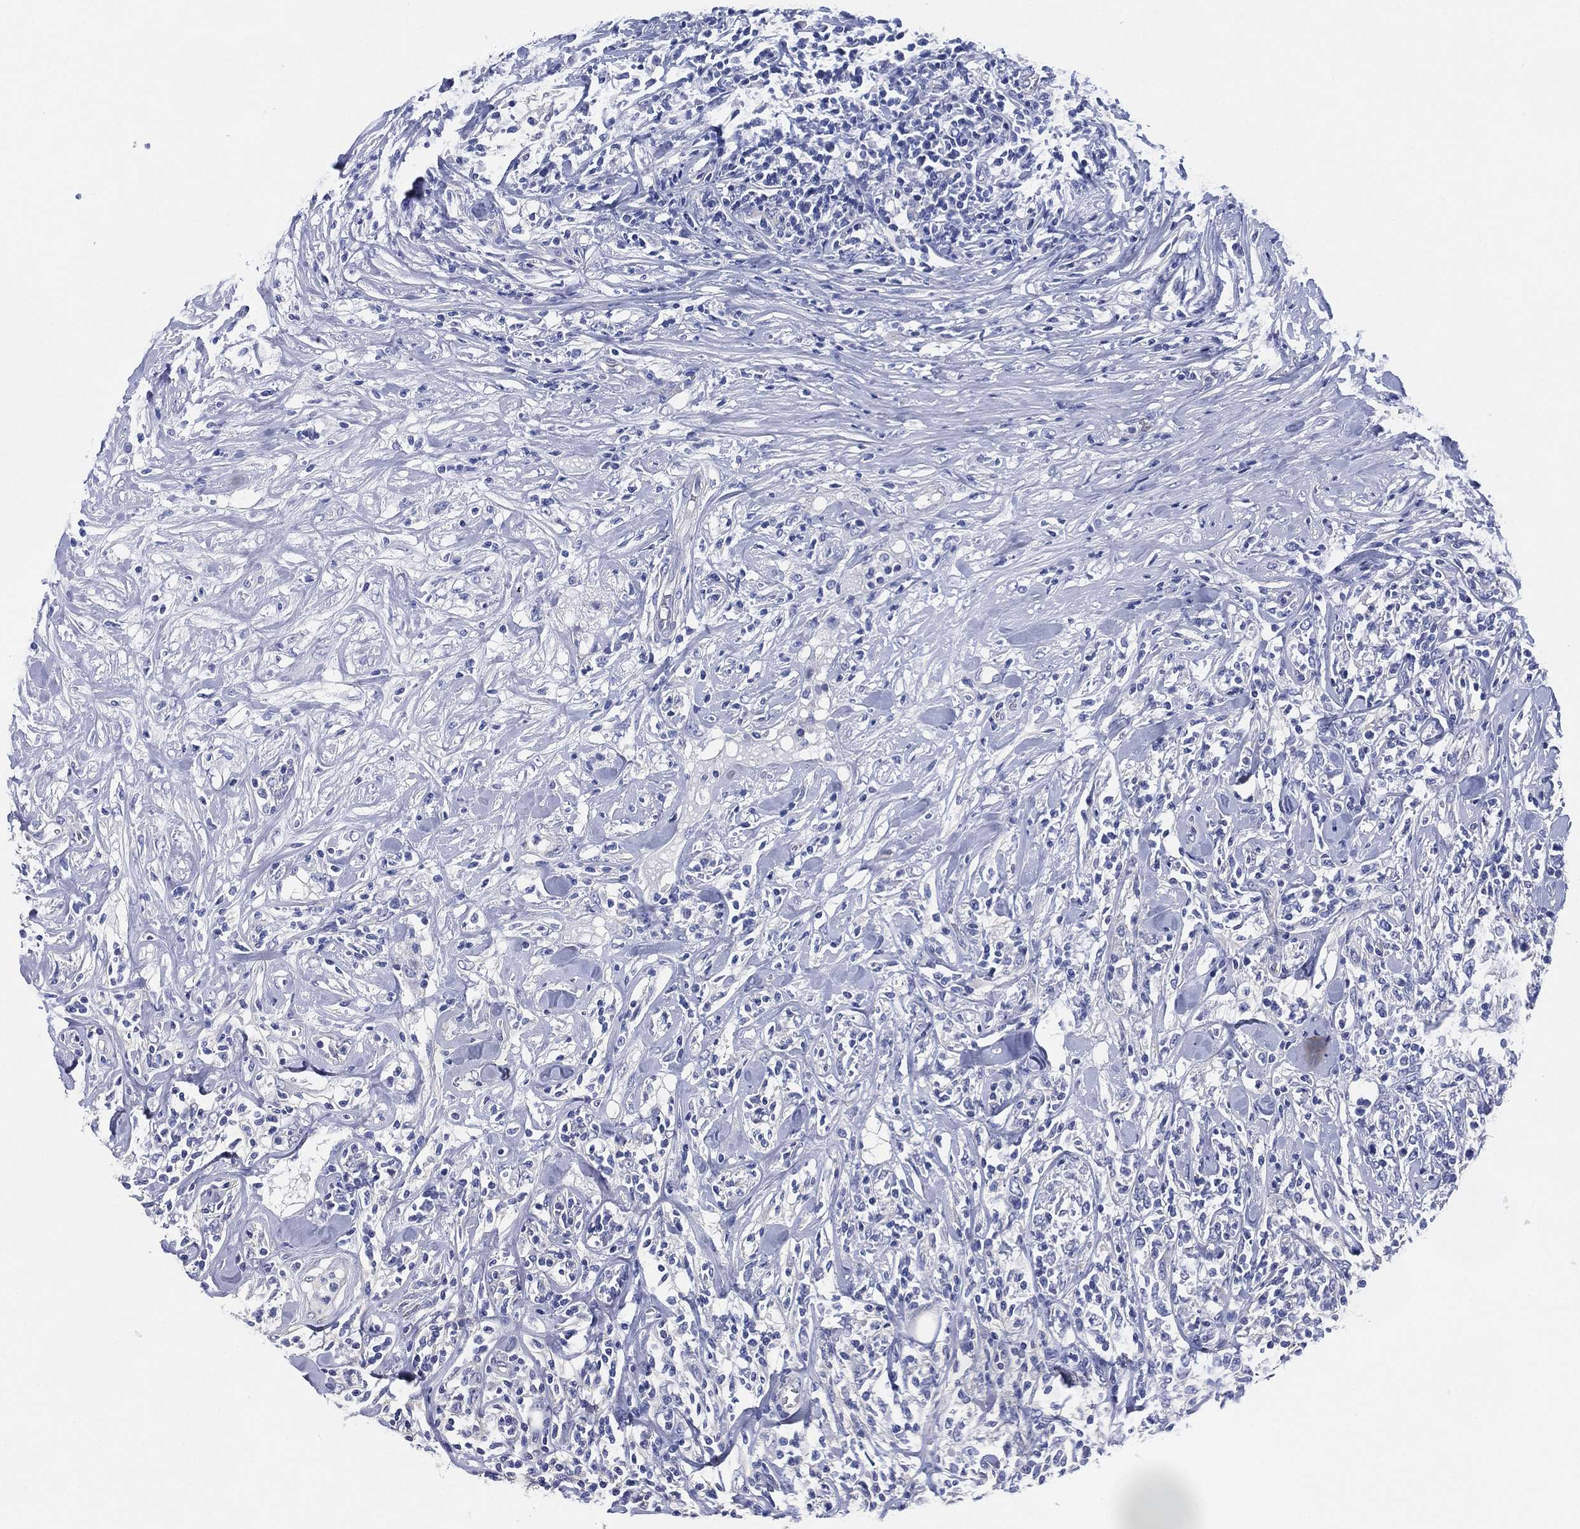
{"staining": {"intensity": "negative", "quantity": "none", "location": "none"}, "tissue": "lymphoma", "cell_type": "Tumor cells", "image_type": "cancer", "snomed": [{"axis": "morphology", "description": "Malignant lymphoma, non-Hodgkin's type, High grade"}, {"axis": "topography", "description": "Lymph node"}], "caption": "Human lymphoma stained for a protein using immunohistochemistry demonstrates no staining in tumor cells.", "gene": "CCDC70", "patient": {"sex": "female", "age": 84}}